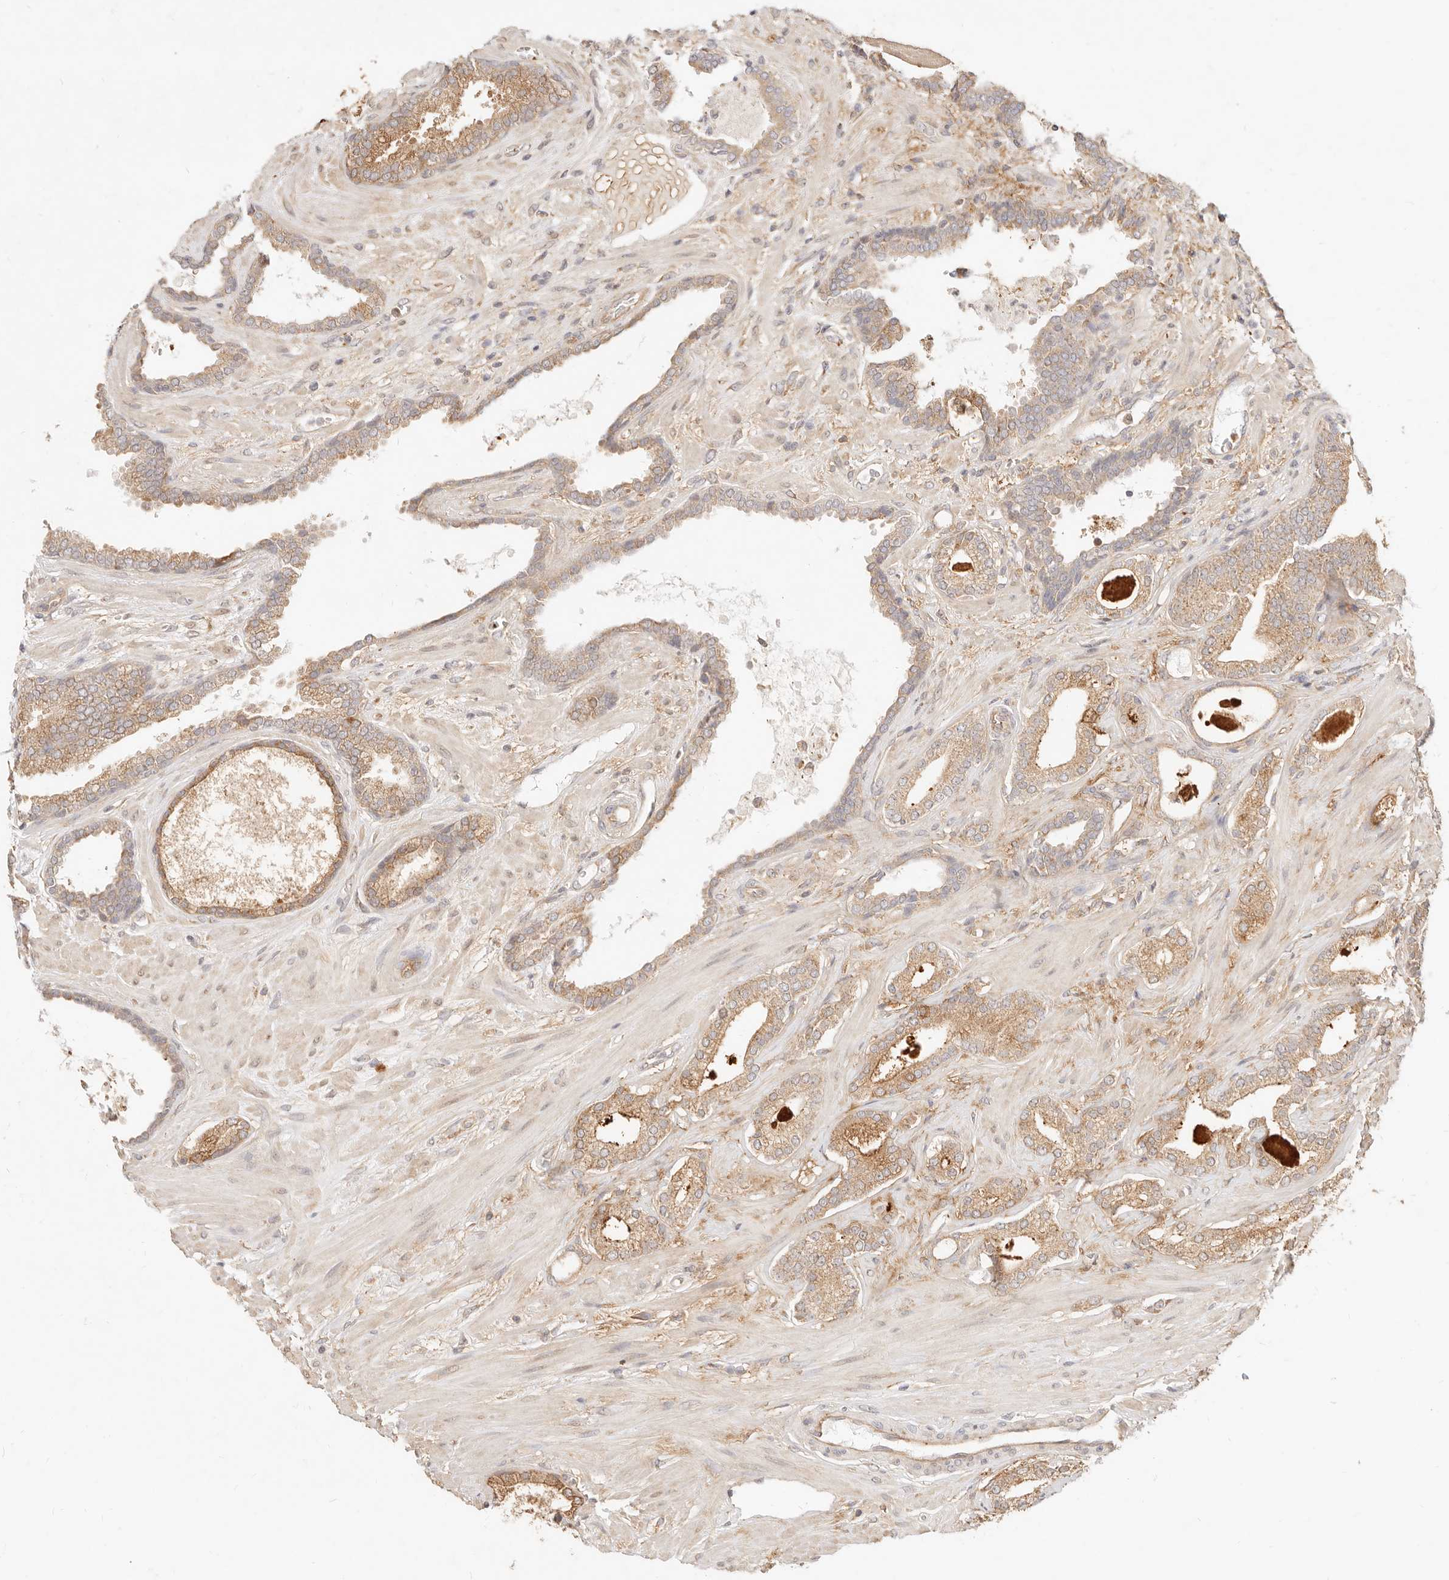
{"staining": {"intensity": "moderate", "quantity": ">75%", "location": "cytoplasmic/membranous"}, "tissue": "prostate cancer", "cell_type": "Tumor cells", "image_type": "cancer", "snomed": [{"axis": "morphology", "description": "Adenocarcinoma, Low grade"}, {"axis": "topography", "description": "Prostate"}], "caption": "IHC of low-grade adenocarcinoma (prostate) shows medium levels of moderate cytoplasmic/membranous expression in about >75% of tumor cells. (Brightfield microscopy of DAB IHC at high magnification).", "gene": "UBXN10", "patient": {"sex": "male", "age": 70}}